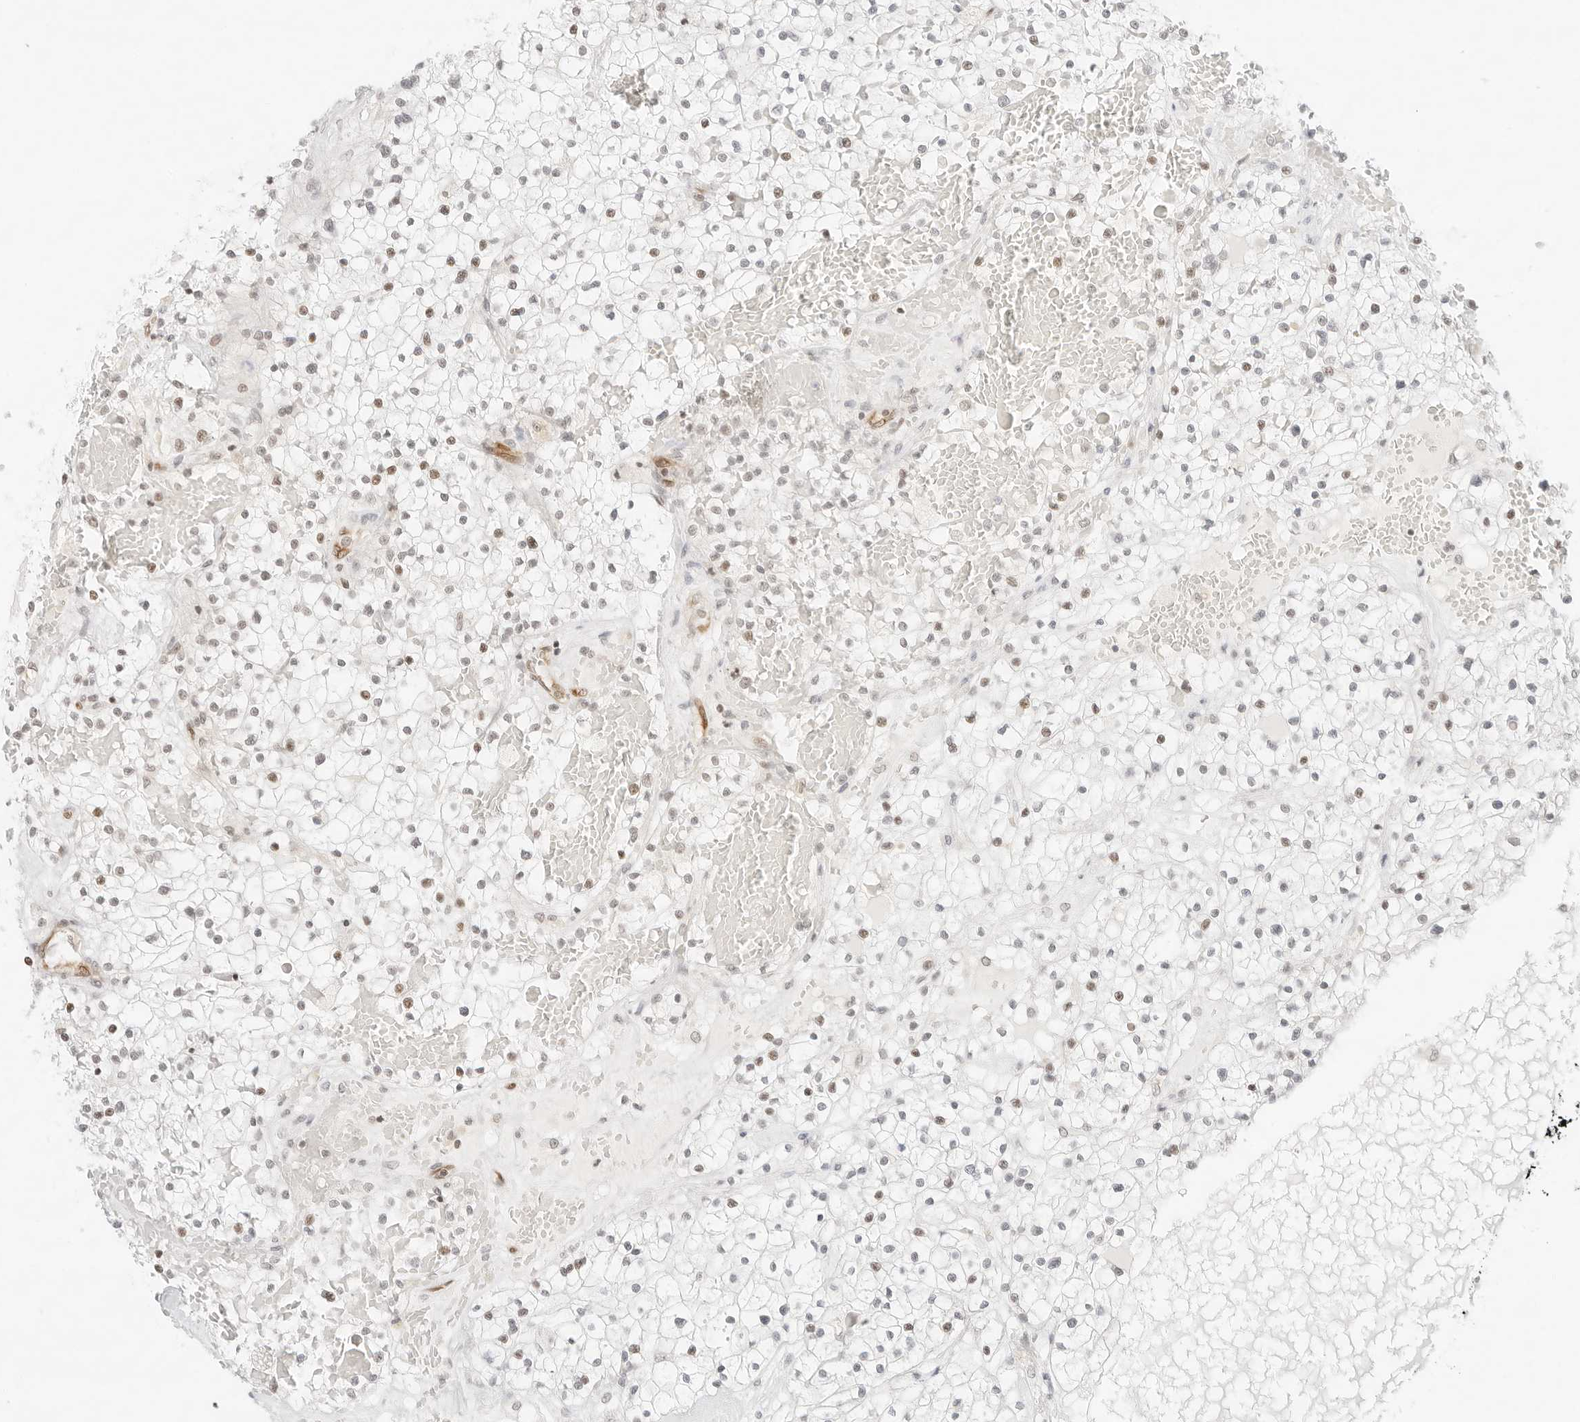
{"staining": {"intensity": "weak", "quantity": "<25%", "location": "nuclear"}, "tissue": "renal cancer", "cell_type": "Tumor cells", "image_type": "cancer", "snomed": [{"axis": "morphology", "description": "Normal tissue, NOS"}, {"axis": "morphology", "description": "Adenocarcinoma, NOS"}, {"axis": "topography", "description": "Kidney"}], "caption": "Tumor cells are negative for protein expression in human renal cancer (adenocarcinoma). (DAB (3,3'-diaminobenzidine) immunohistochemistry, high magnification).", "gene": "GNAS", "patient": {"sex": "male", "age": 68}}